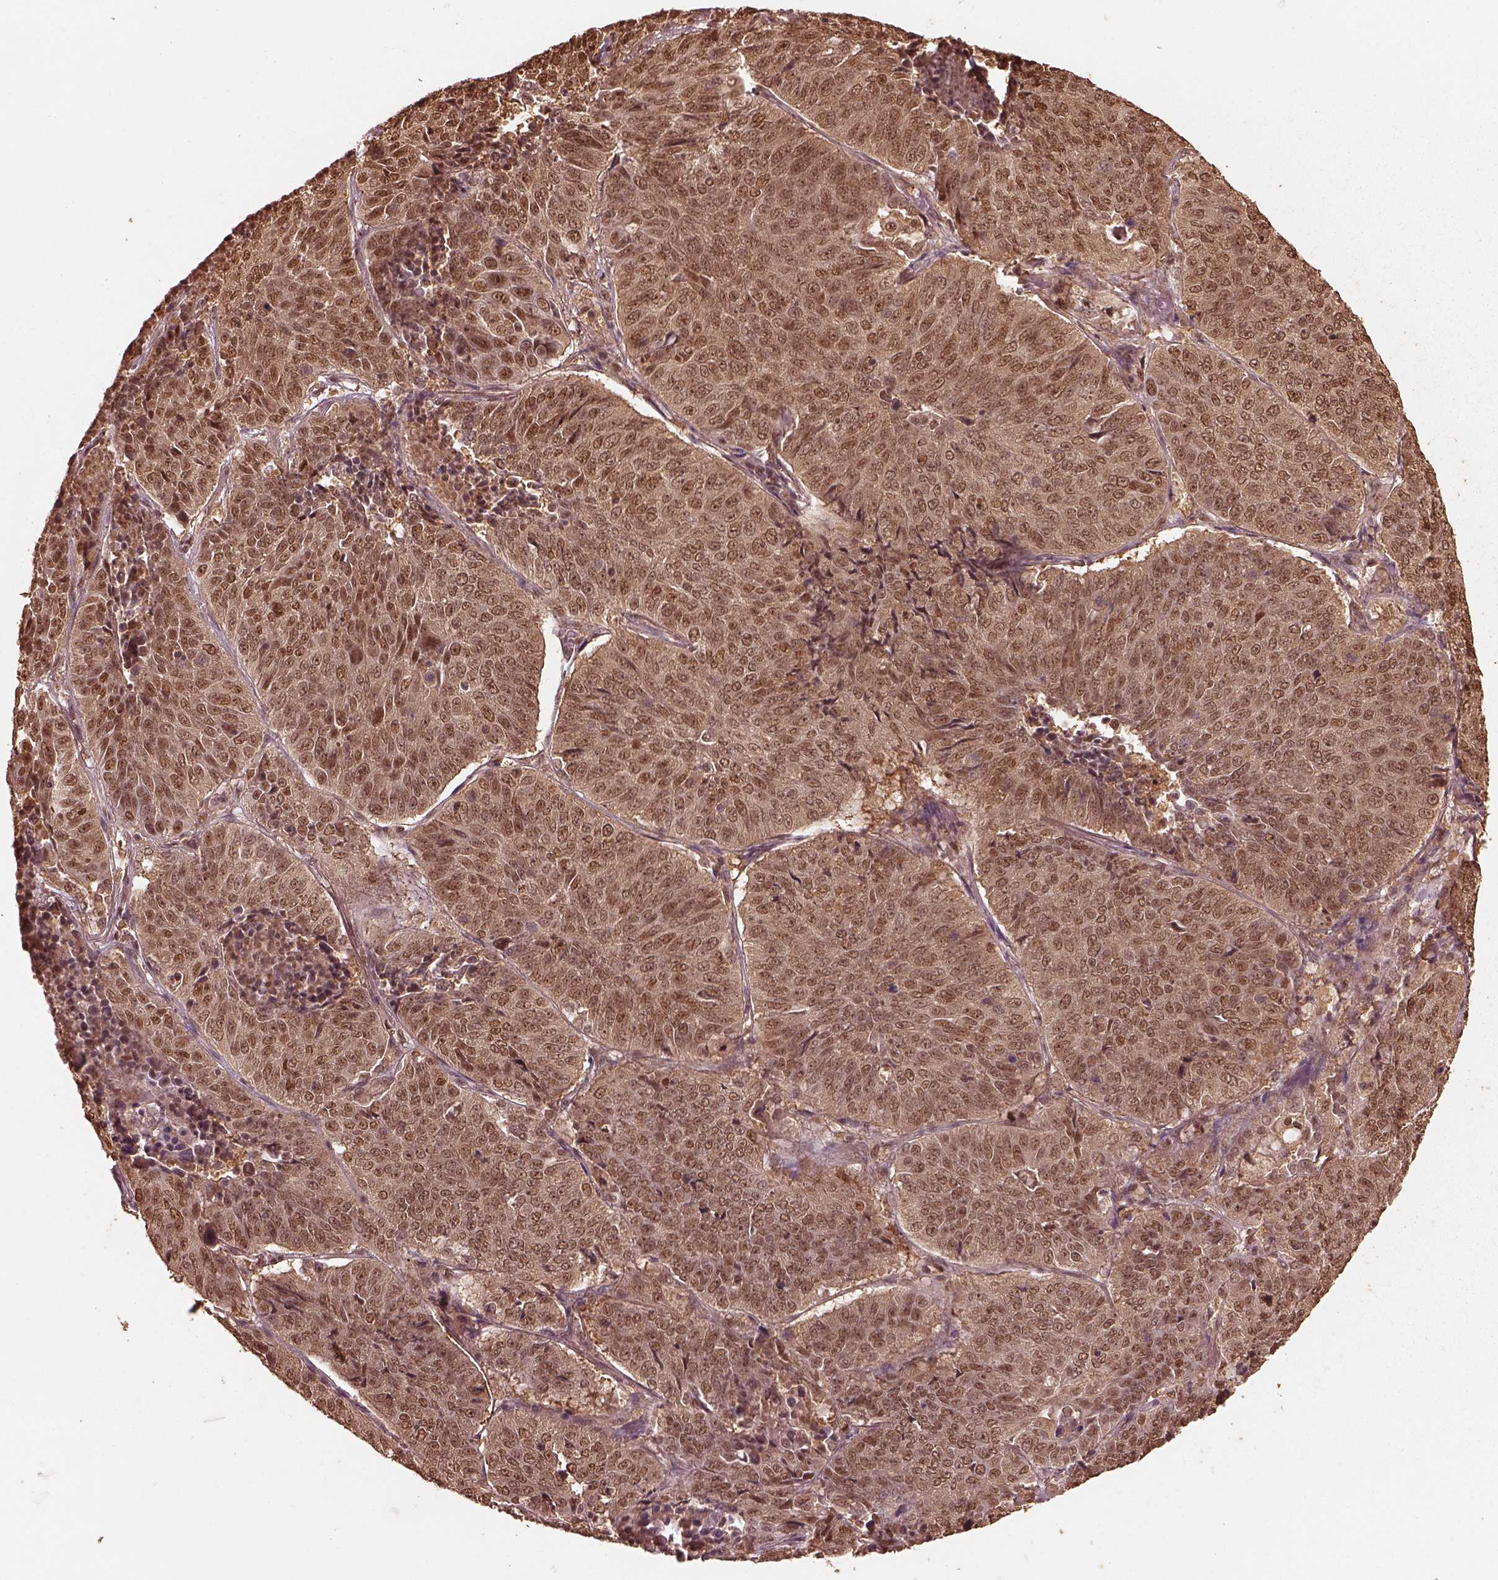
{"staining": {"intensity": "moderate", "quantity": "25%-75%", "location": "cytoplasmic/membranous,nuclear"}, "tissue": "lung cancer", "cell_type": "Tumor cells", "image_type": "cancer", "snomed": [{"axis": "morphology", "description": "Normal tissue, NOS"}, {"axis": "morphology", "description": "Squamous cell carcinoma, NOS"}, {"axis": "topography", "description": "Bronchus"}, {"axis": "topography", "description": "Lung"}], "caption": "This image displays immunohistochemistry staining of human lung cancer, with medium moderate cytoplasmic/membranous and nuclear staining in approximately 25%-75% of tumor cells.", "gene": "PSMC5", "patient": {"sex": "male", "age": 64}}